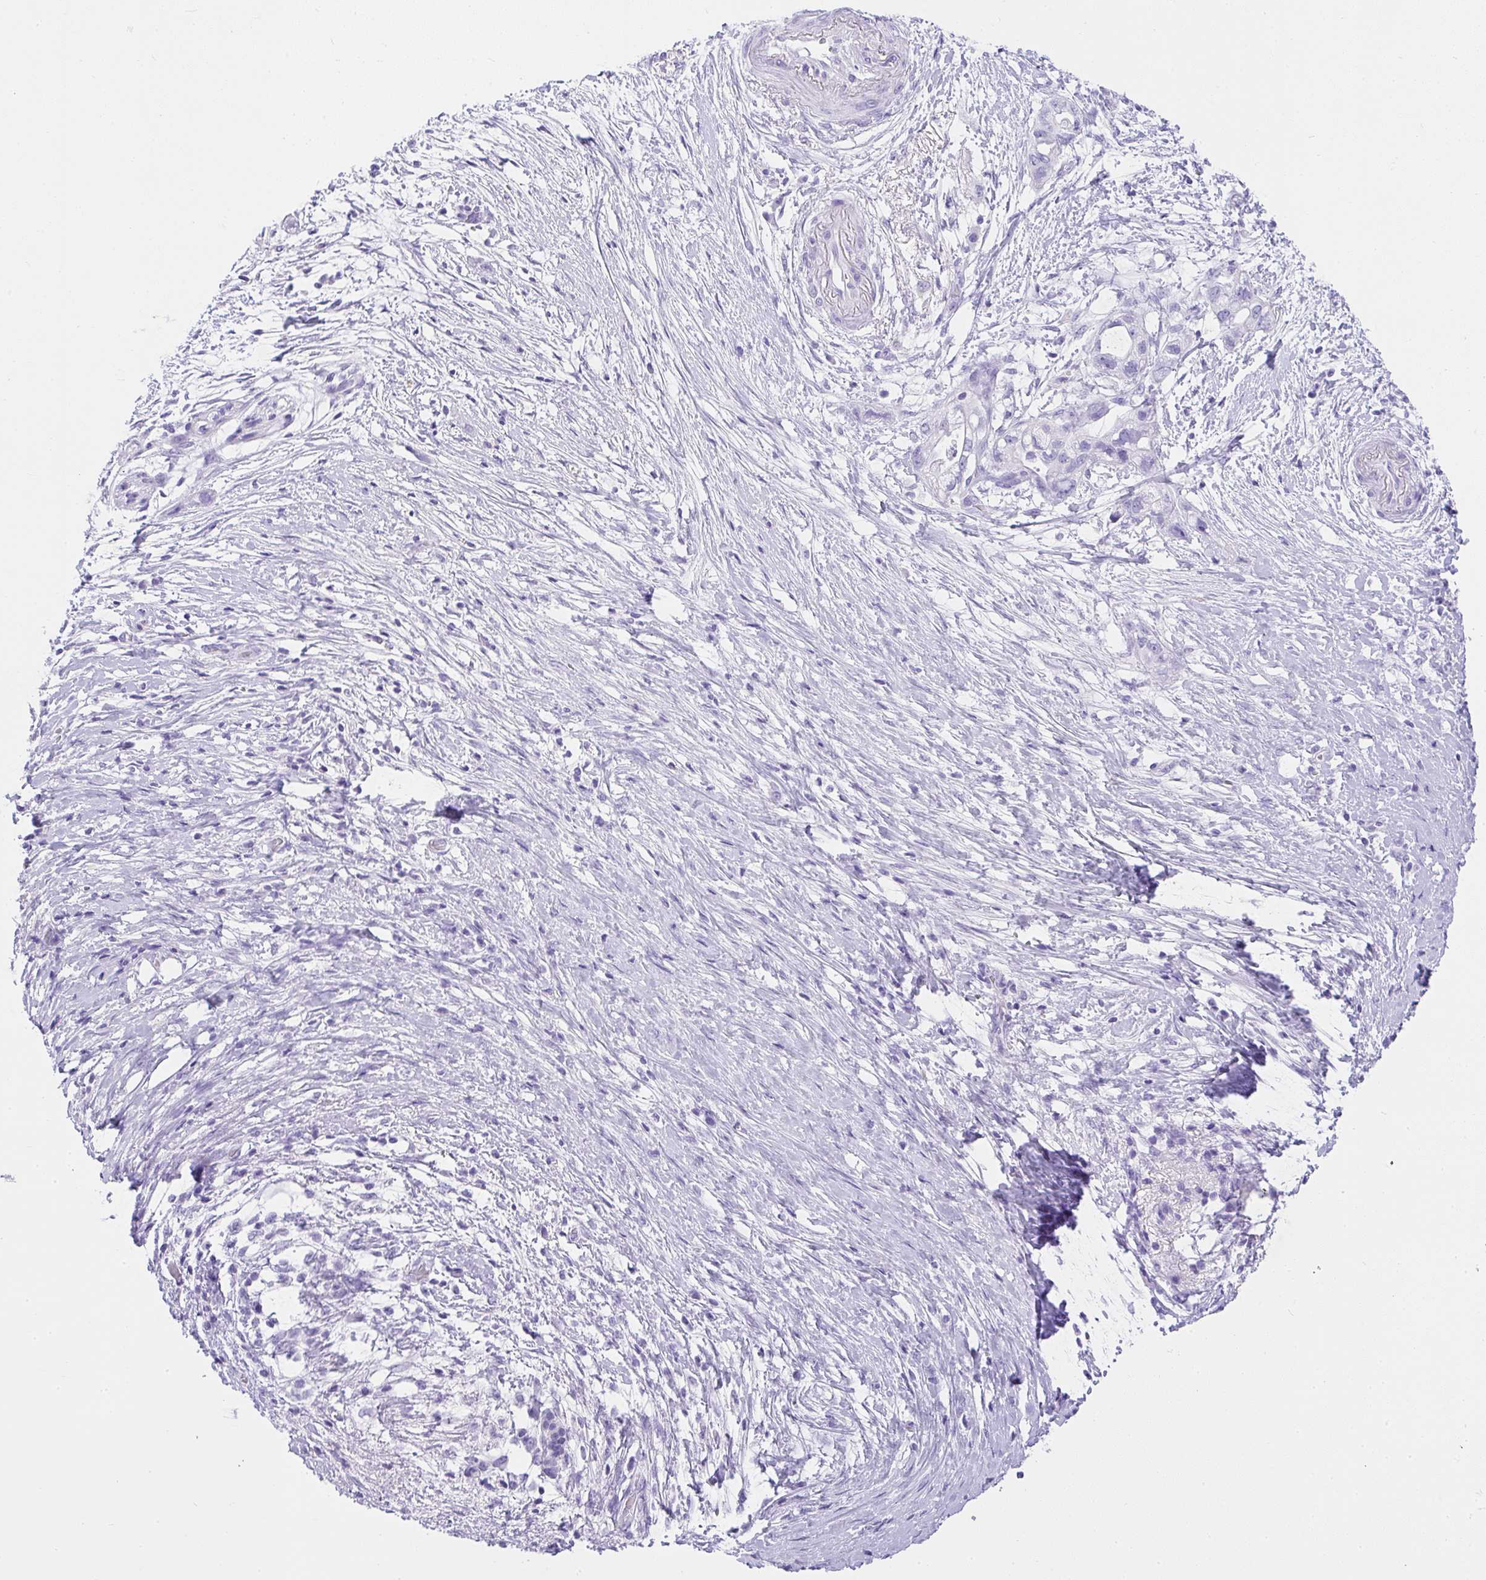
{"staining": {"intensity": "negative", "quantity": "none", "location": "none"}, "tissue": "pancreatic cancer", "cell_type": "Tumor cells", "image_type": "cancer", "snomed": [{"axis": "morphology", "description": "Adenocarcinoma, NOS"}, {"axis": "topography", "description": "Pancreas"}], "caption": "DAB immunohistochemical staining of pancreatic cancer (adenocarcinoma) reveals no significant expression in tumor cells.", "gene": "AVIL", "patient": {"sex": "female", "age": 72}}